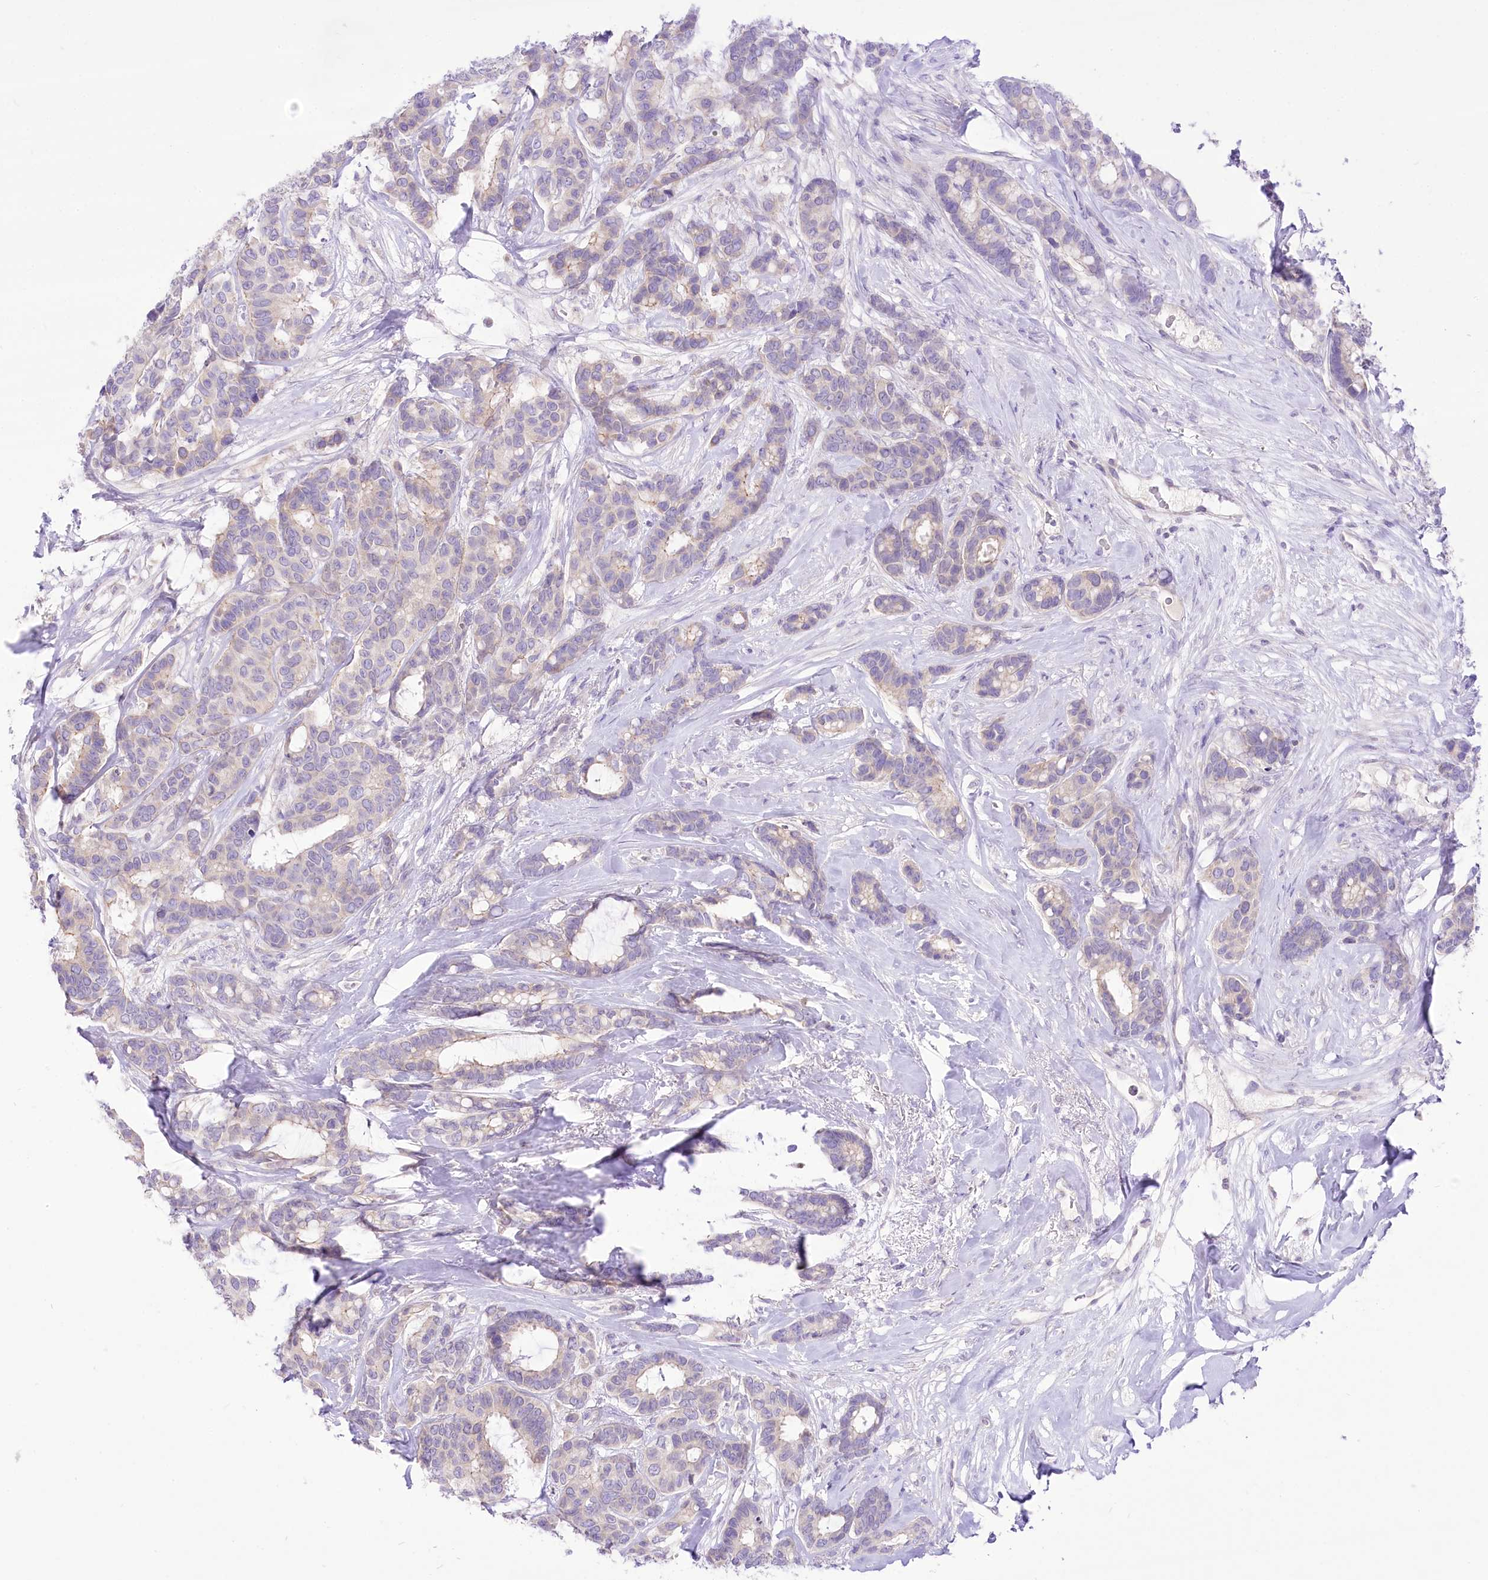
{"staining": {"intensity": "negative", "quantity": "none", "location": "none"}, "tissue": "breast cancer", "cell_type": "Tumor cells", "image_type": "cancer", "snomed": [{"axis": "morphology", "description": "Duct carcinoma"}, {"axis": "topography", "description": "Breast"}], "caption": "Immunohistochemistry (IHC) micrograph of neoplastic tissue: breast cancer stained with DAB (3,3'-diaminobenzidine) displays no significant protein expression in tumor cells.", "gene": "HELT", "patient": {"sex": "female", "age": 87}}